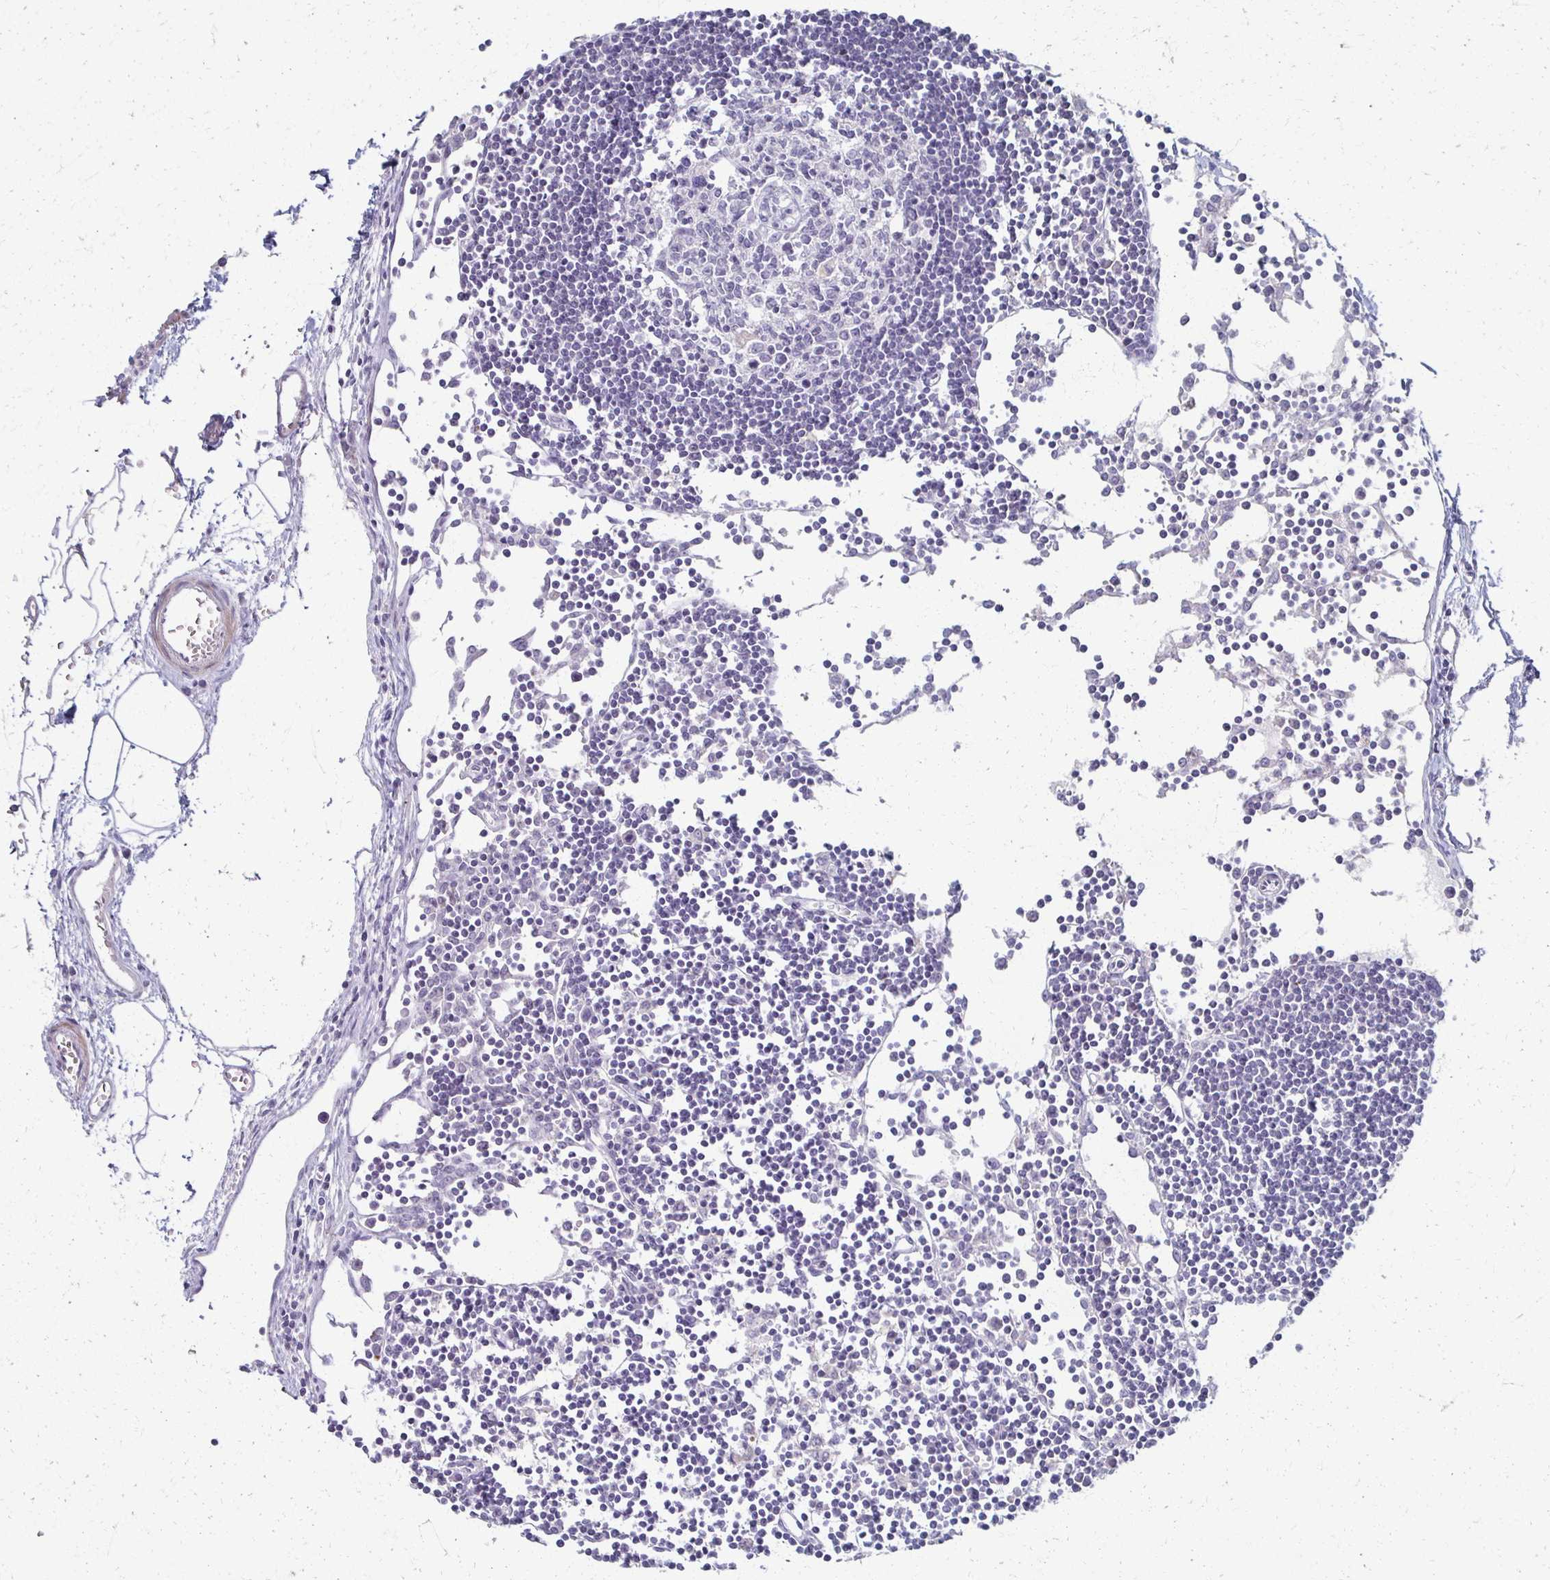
{"staining": {"intensity": "negative", "quantity": "none", "location": "none"}, "tissue": "lymph node", "cell_type": "Germinal center cells", "image_type": "normal", "snomed": [{"axis": "morphology", "description": "Normal tissue, NOS"}, {"axis": "topography", "description": "Lymph node"}], "caption": "A micrograph of lymph node stained for a protein displays no brown staining in germinal center cells. (Stains: DAB (3,3'-diaminobenzidine) IHC with hematoxylin counter stain, Microscopy: brightfield microscopy at high magnification).", "gene": "FOXO4", "patient": {"sex": "female", "age": 65}}